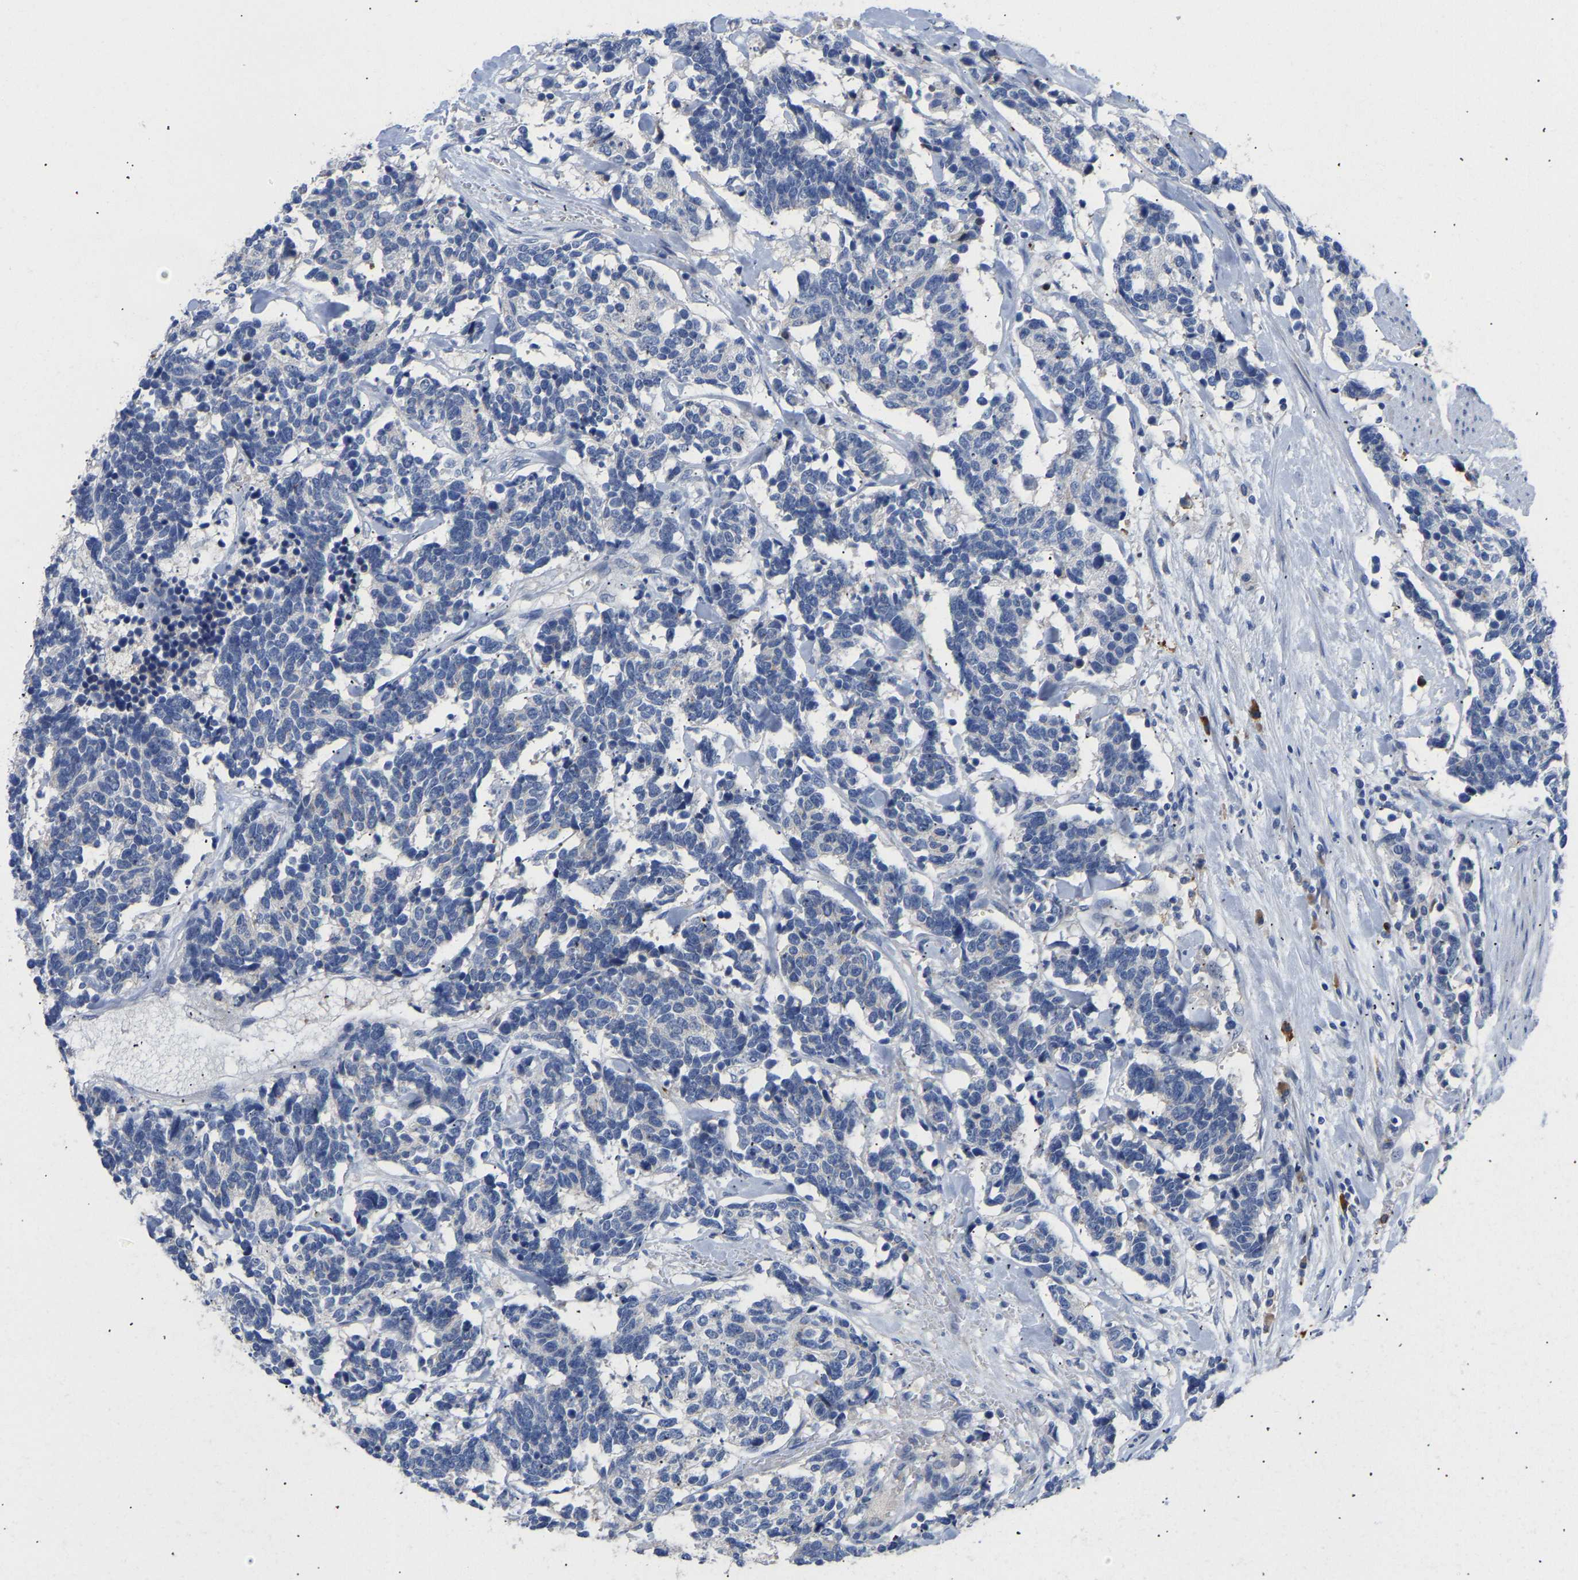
{"staining": {"intensity": "negative", "quantity": "none", "location": "none"}, "tissue": "carcinoid", "cell_type": "Tumor cells", "image_type": "cancer", "snomed": [{"axis": "morphology", "description": "Carcinoma, NOS"}, {"axis": "morphology", "description": "Carcinoid, malignant, NOS"}, {"axis": "topography", "description": "Urinary bladder"}], "caption": "Carcinoid (malignant) stained for a protein using immunohistochemistry demonstrates no staining tumor cells.", "gene": "FGF18", "patient": {"sex": "male", "age": 57}}